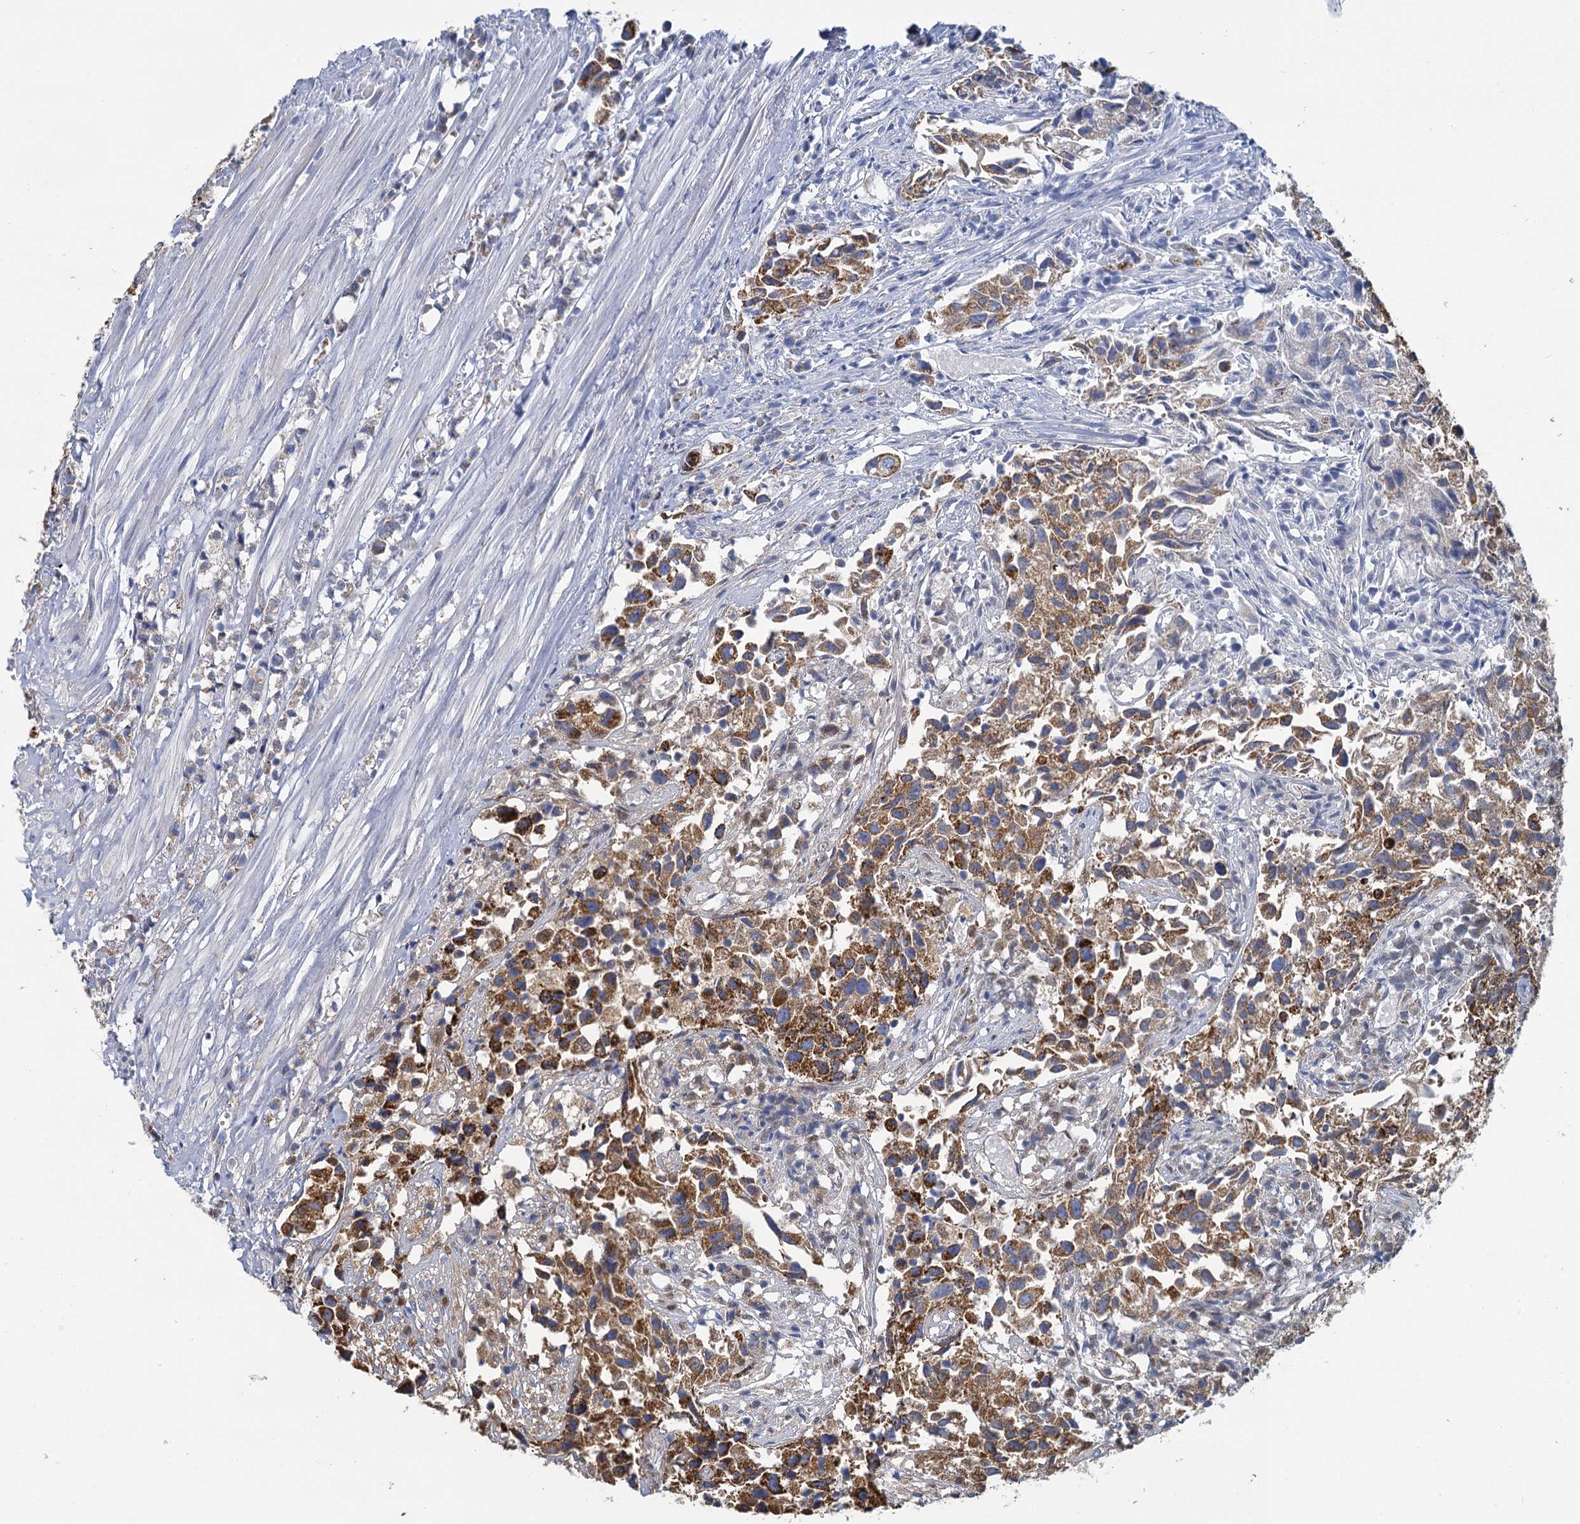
{"staining": {"intensity": "strong", "quantity": ">75%", "location": "cytoplasmic/membranous"}, "tissue": "urothelial cancer", "cell_type": "Tumor cells", "image_type": "cancer", "snomed": [{"axis": "morphology", "description": "Urothelial carcinoma, High grade"}, {"axis": "topography", "description": "Urinary bladder"}], "caption": "Human high-grade urothelial carcinoma stained for a protein (brown) demonstrates strong cytoplasmic/membranous positive positivity in approximately >75% of tumor cells.", "gene": "CCP110", "patient": {"sex": "female", "age": 75}}